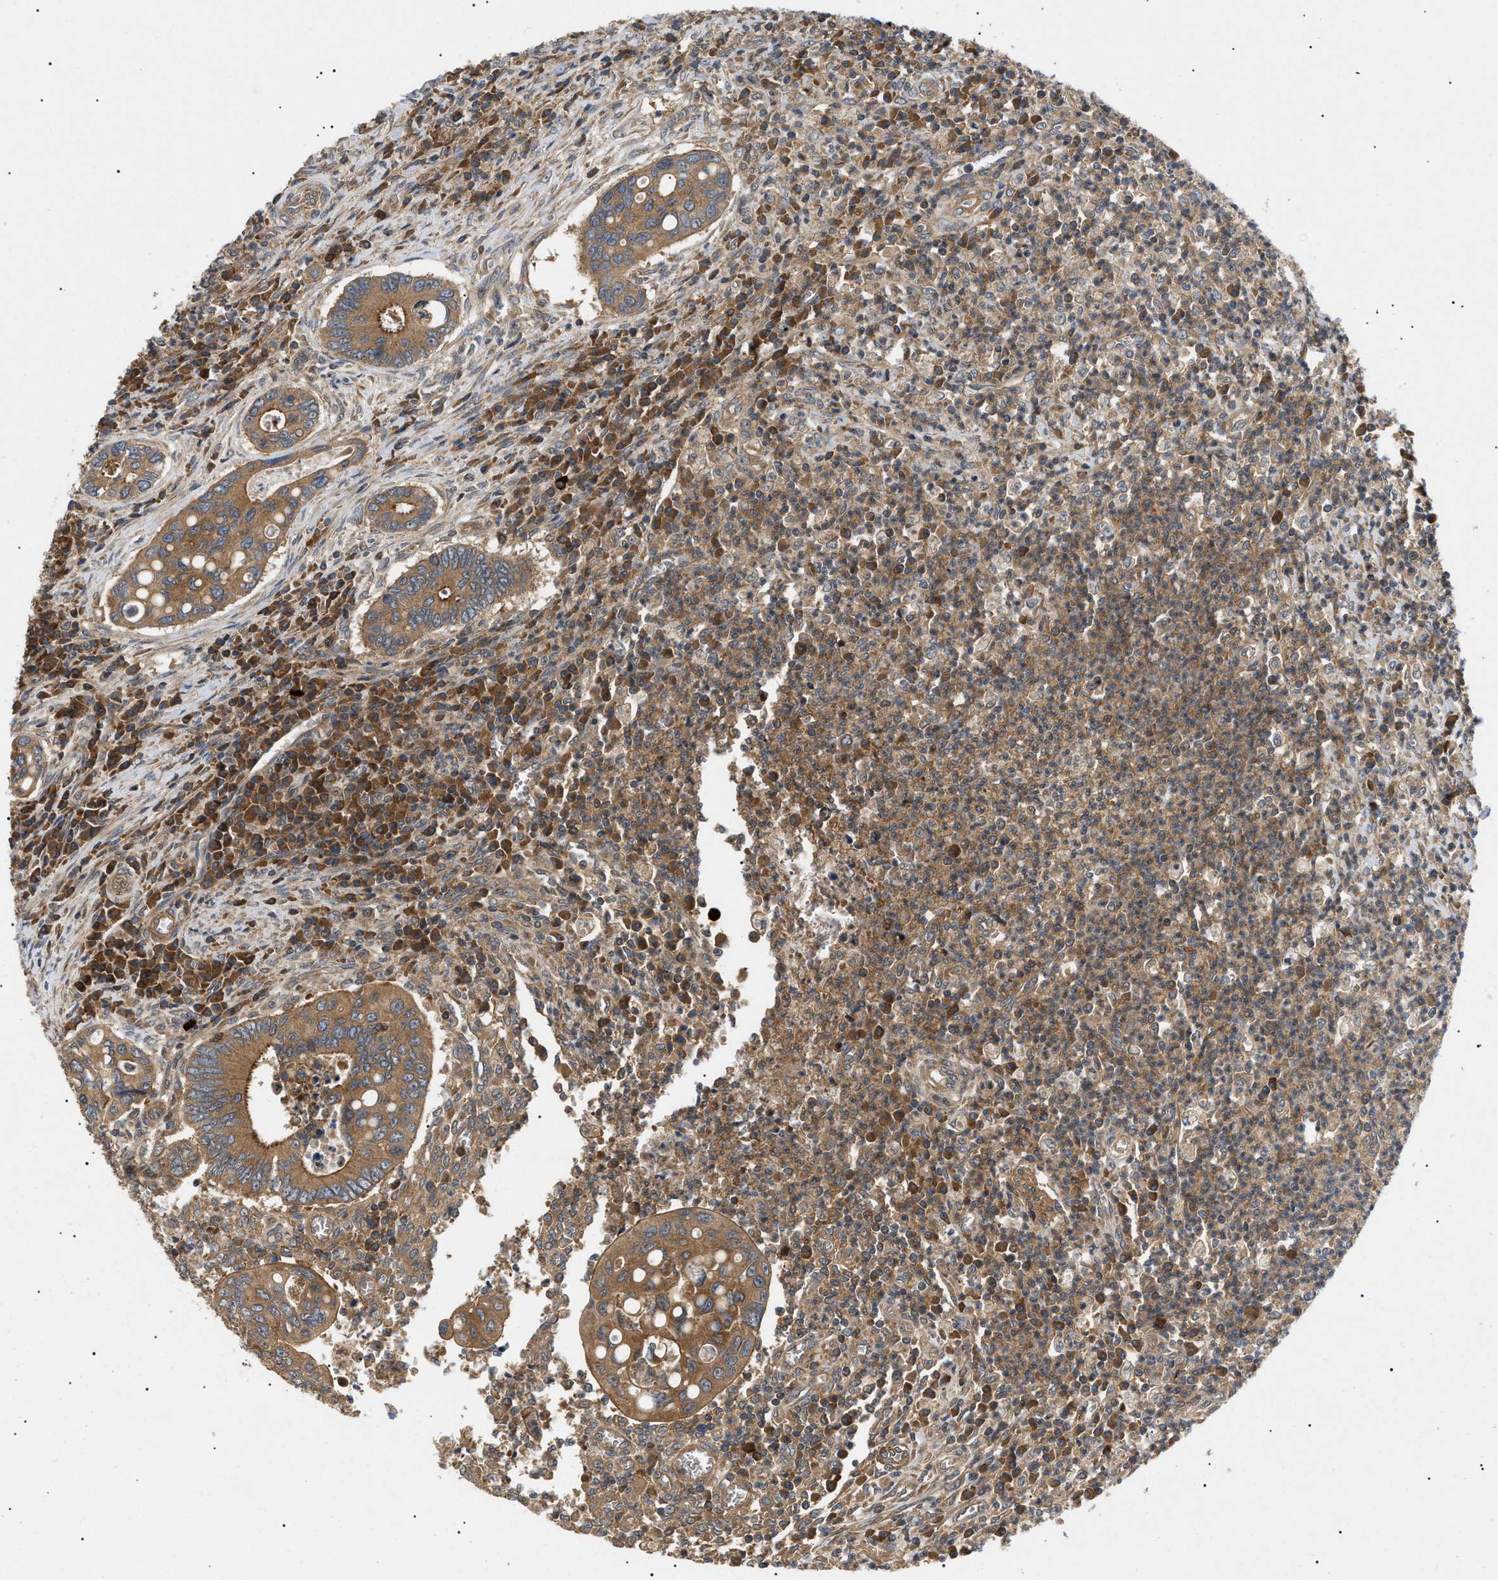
{"staining": {"intensity": "moderate", "quantity": ">75%", "location": "cytoplasmic/membranous"}, "tissue": "colorectal cancer", "cell_type": "Tumor cells", "image_type": "cancer", "snomed": [{"axis": "morphology", "description": "Inflammation, NOS"}, {"axis": "morphology", "description": "Adenocarcinoma, NOS"}, {"axis": "topography", "description": "Colon"}], "caption": "Protein analysis of adenocarcinoma (colorectal) tissue shows moderate cytoplasmic/membranous positivity in approximately >75% of tumor cells.", "gene": "PPM1B", "patient": {"sex": "male", "age": 72}}